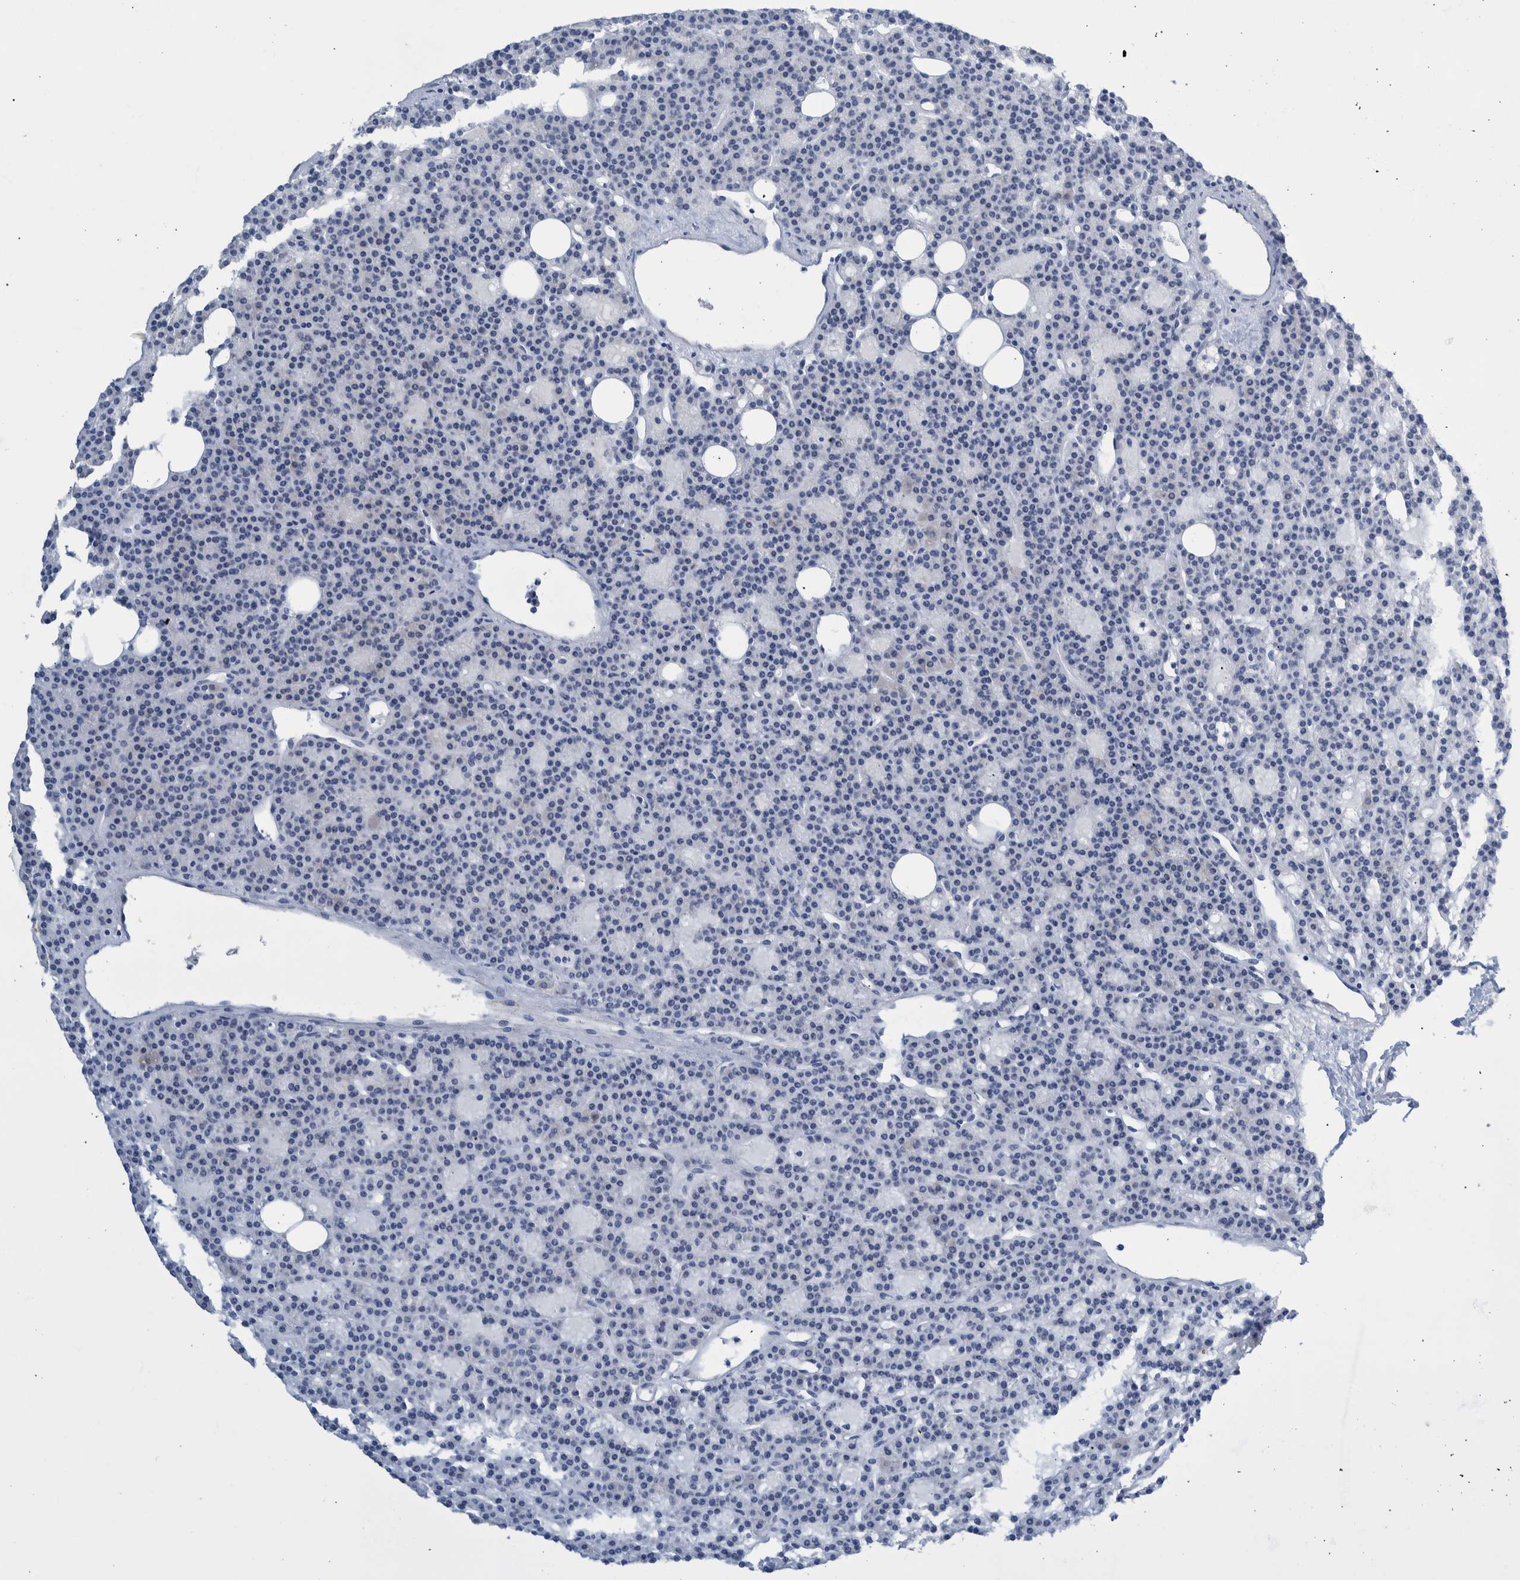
{"staining": {"intensity": "negative", "quantity": "none", "location": "none"}, "tissue": "parathyroid gland", "cell_type": "Glandular cells", "image_type": "normal", "snomed": [{"axis": "morphology", "description": "Normal tissue, NOS"}, {"axis": "morphology", "description": "Adenoma, NOS"}, {"axis": "topography", "description": "Parathyroid gland"}], "caption": "Parathyroid gland stained for a protein using immunohistochemistry (IHC) shows no staining glandular cells.", "gene": "SLC34A3", "patient": {"sex": "female", "age": 57}}